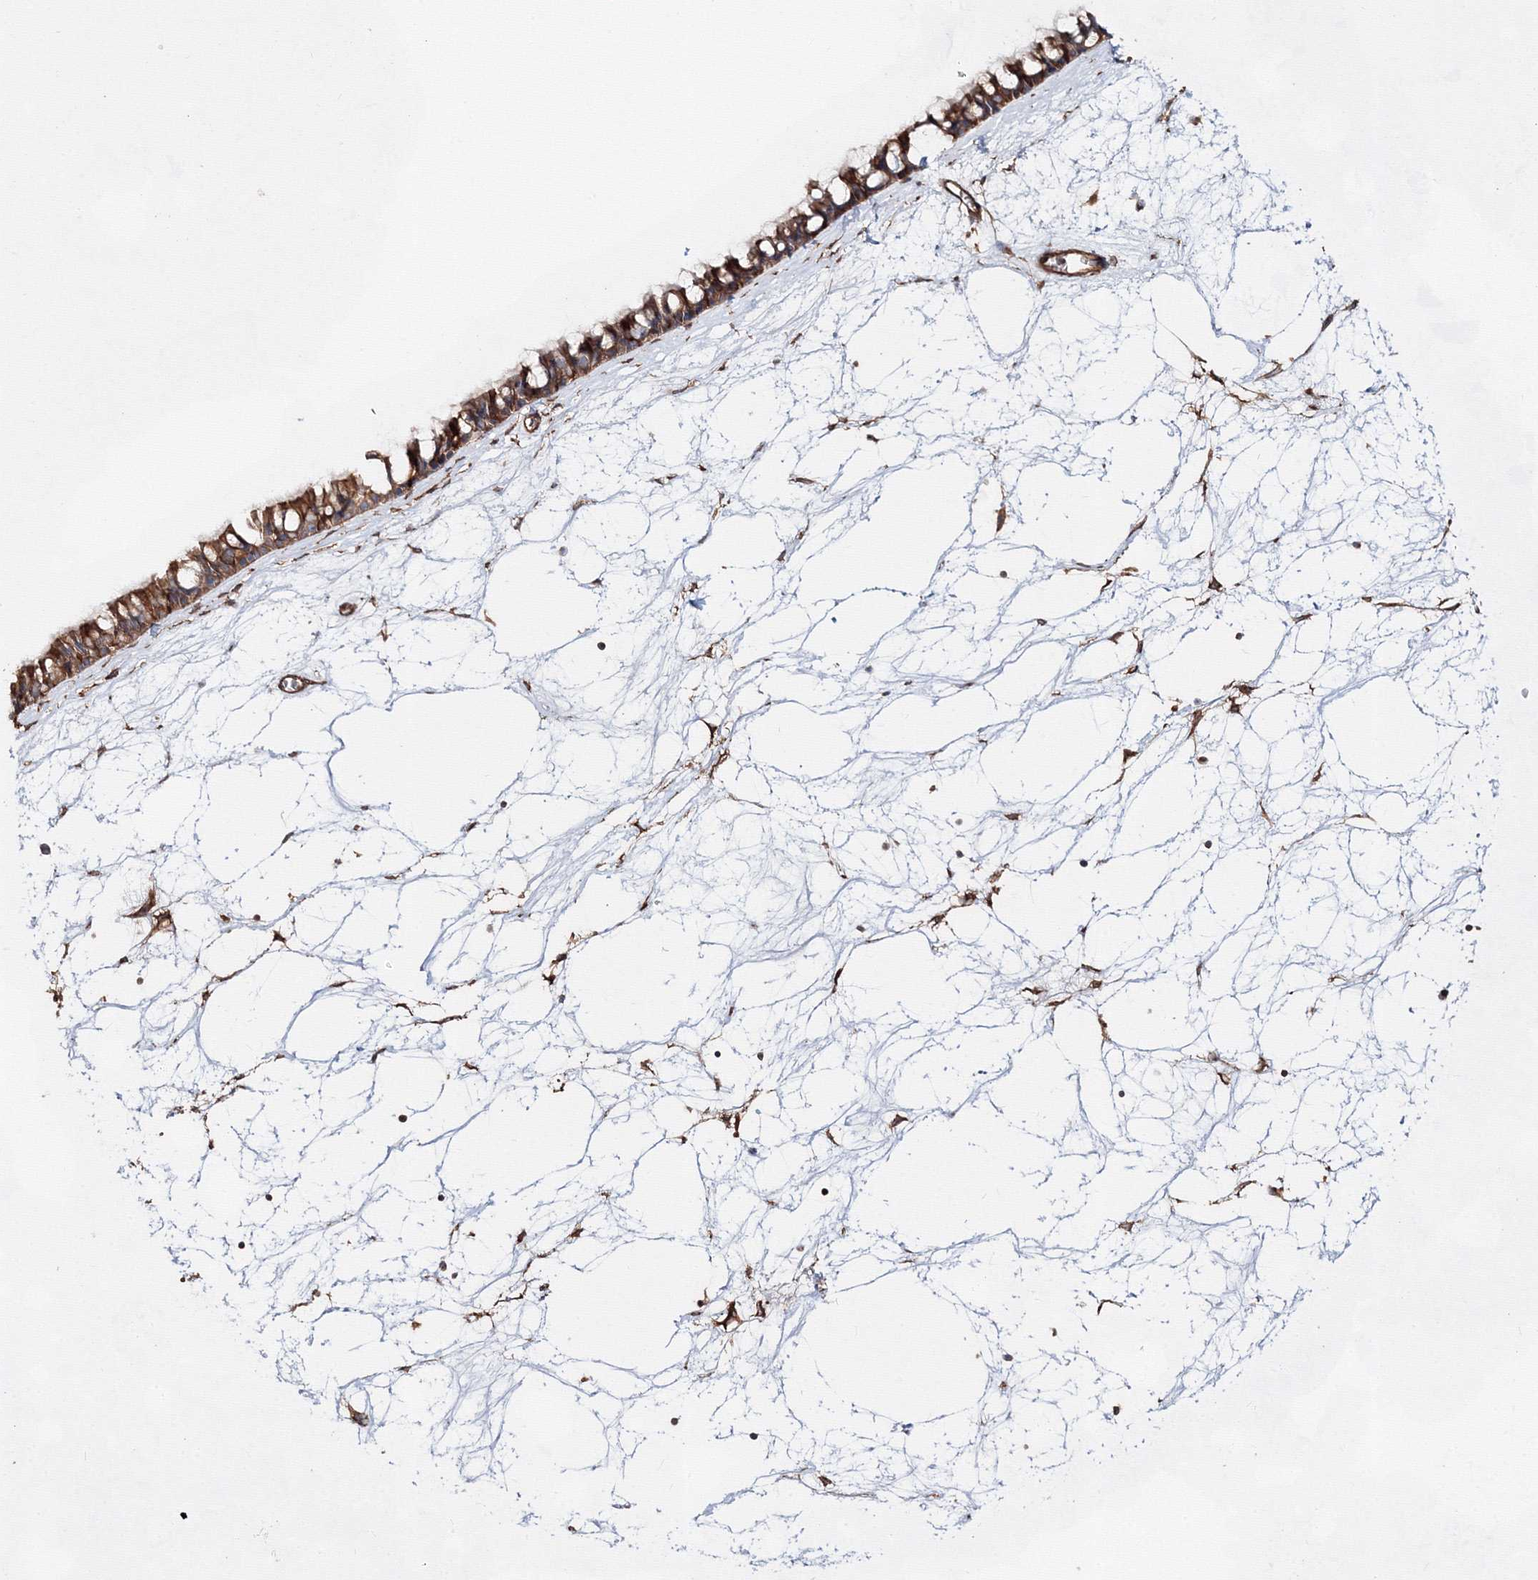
{"staining": {"intensity": "strong", "quantity": ">75%", "location": "cytoplasmic/membranous"}, "tissue": "nasopharynx", "cell_type": "Respiratory epithelial cells", "image_type": "normal", "snomed": [{"axis": "morphology", "description": "Normal tissue, NOS"}, {"axis": "topography", "description": "Nasopharynx"}], "caption": "Immunohistochemistry image of unremarkable nasopharynx: human nasopharynx stained using IHC demonstrates high levels of strong protein expression localized specifically in the cytoplasmic/membranous of respiratory epithelial cells, appearing as a cytoplasmic/membranous brown color.", "gene": "EXOC6", "patient": {"sex": "male", "age": 64}}